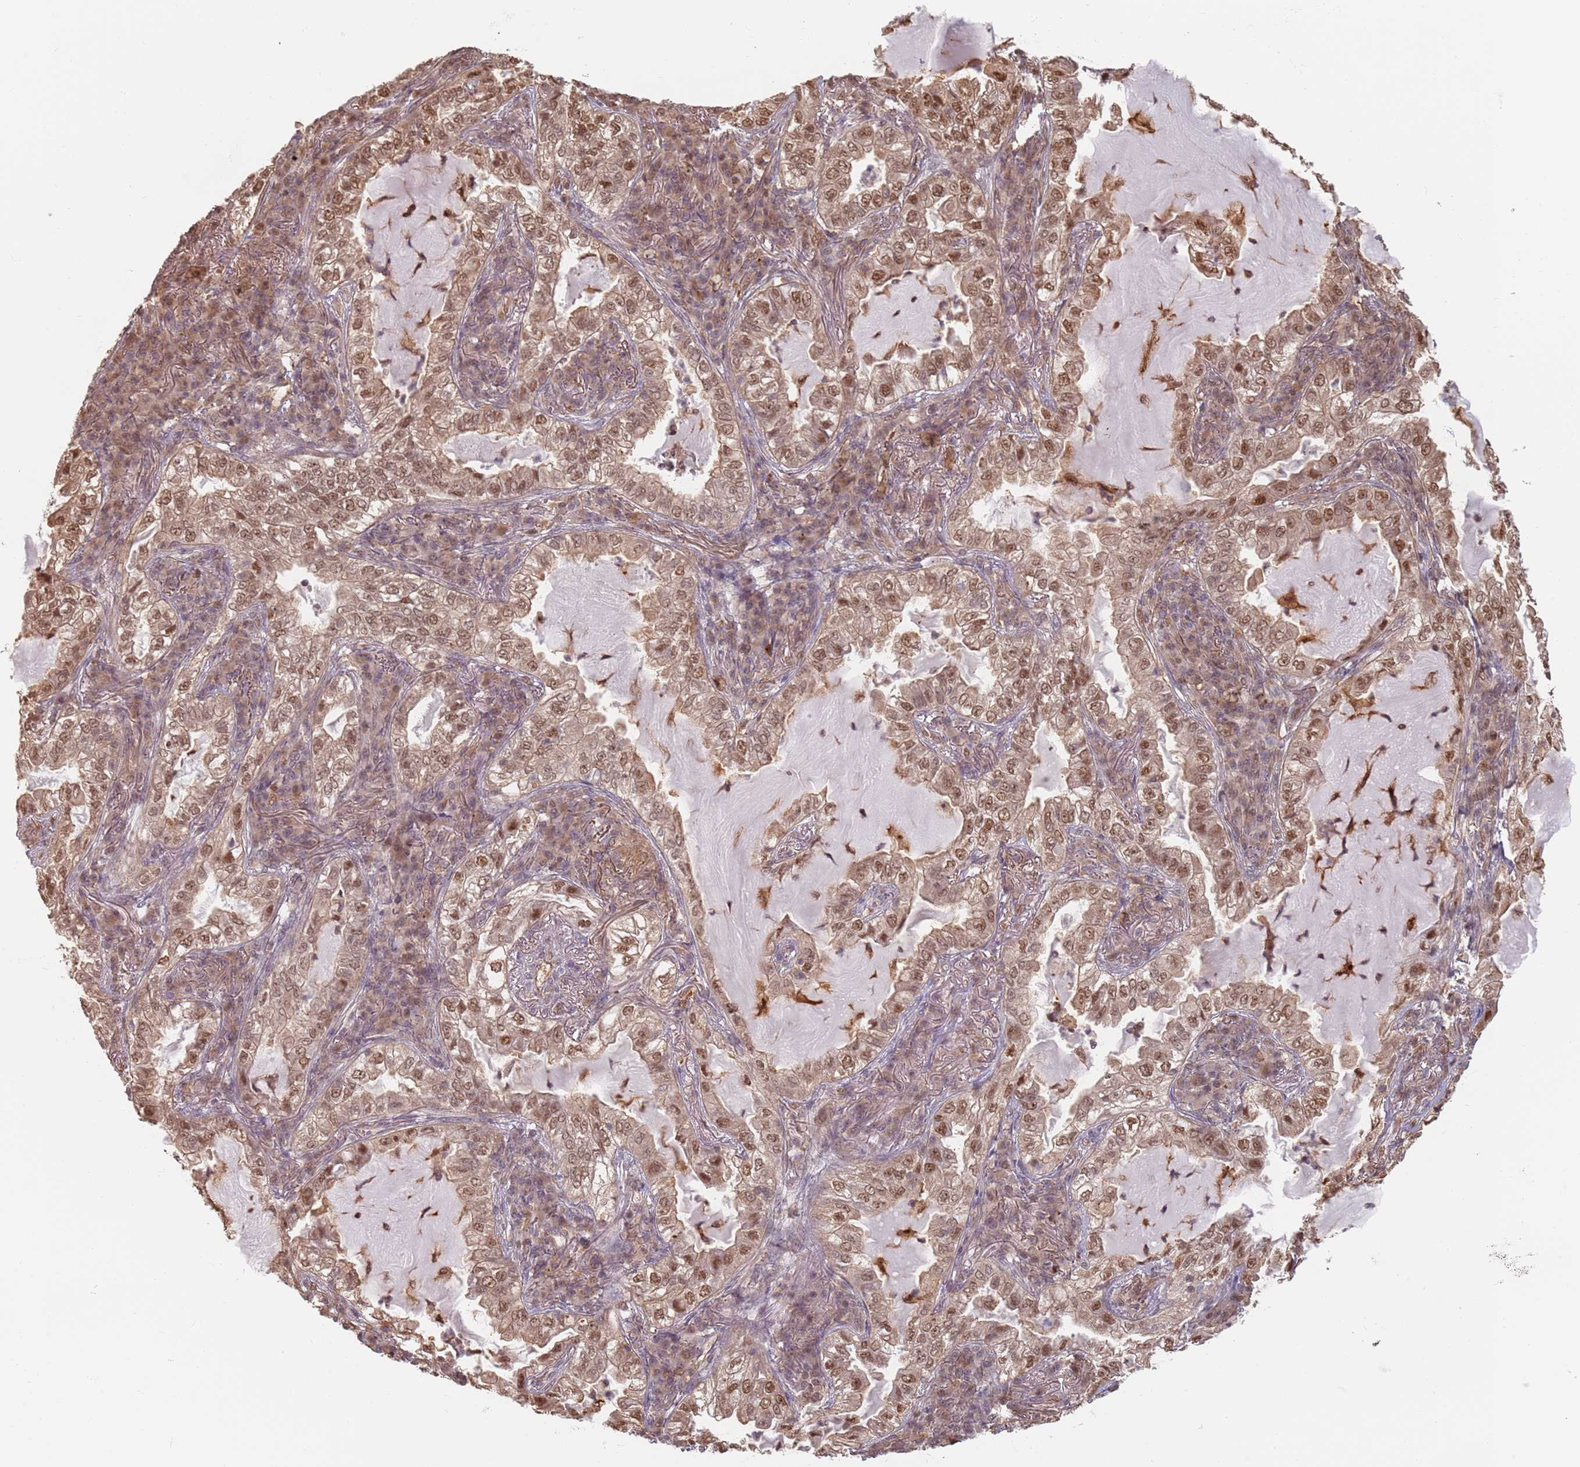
{"staining": {"intensity": "moderate", "quantity": ">75%", "location": "cytoplasmic/membranous,nuclear"}, "tissue": "lung cancer", "cell_type": "Tumor cells", "image_type": "cancer", "snomed": [{"axis": "morphology", "description": "Adenocarcinoma, NOS"}, {"axis": "topography", "description": "Lung"}], "caption": "Human lung cancer stained with a brown dye exhibits moderate cytoplasmic/membranous and nuclear positive staining in about >75% of tumor cells.", "gene": "PLSCR5", "patient": {"sex": "female", "age": 73}}